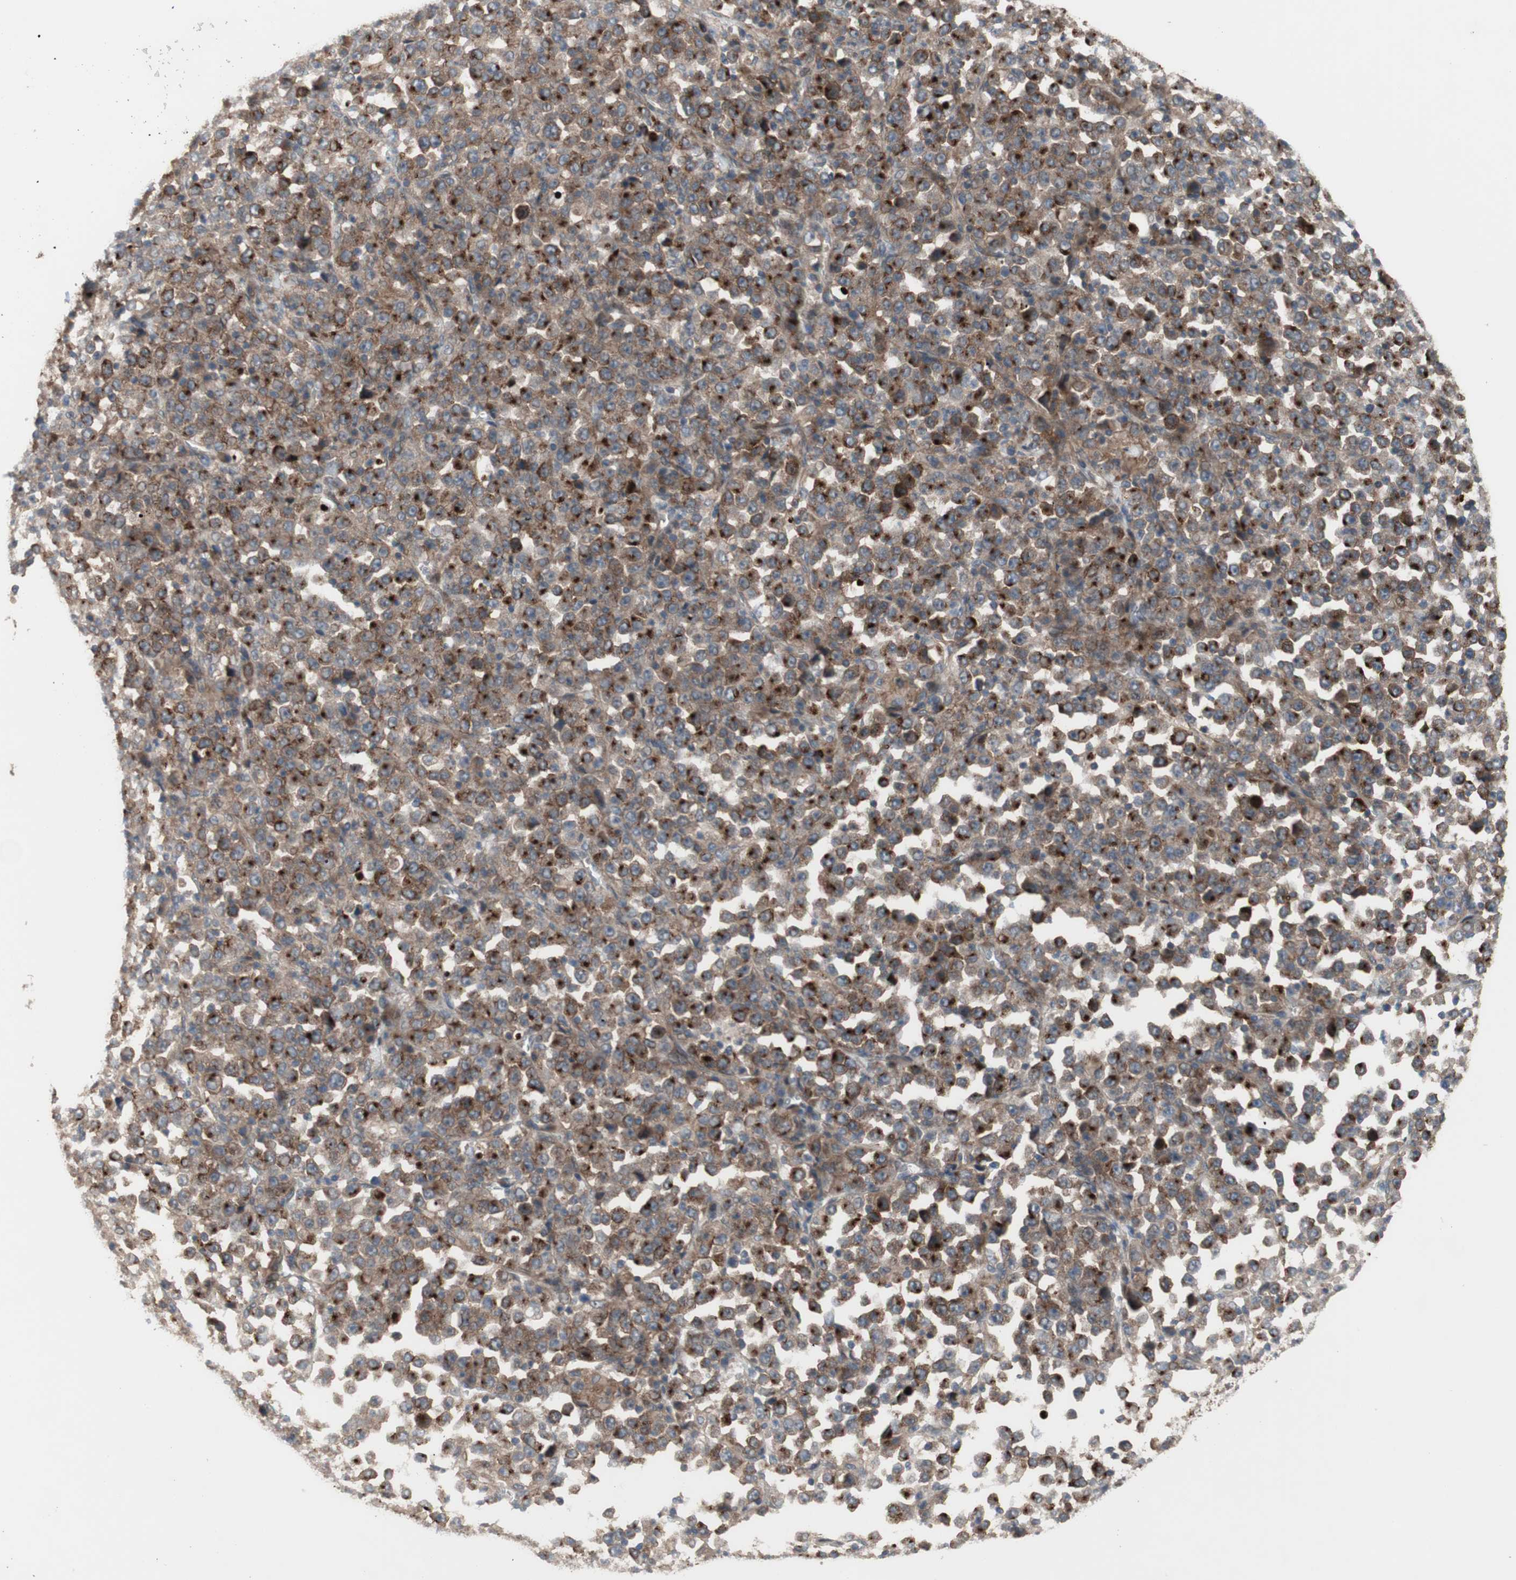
{"staining": {"intensity": "strong", "quantity": ">75%", "location": "cytoplasmic/membranous"}, "tissue": "stomach cancer", "cell_type": "Tumor cells", "image_type": "cancer", "snomed": [{"axis": "morphology", "description": "Normal tissue, NOS"}, {"axis": "morphology", "description": "Adenocarcinoma, NOS"}, {"axis": "topography", "description": "Stomach, upper"}, {"axis": "topography", "description": "Stomach"}], "caption": "Adenocarcinoma (stomach) stained for a protein (brown) reveals strong cytoplasmic/membranous positive positivity in about >75% of tumor cells.", "gene": "OAZ1", "patient": {"sex": "male", "age": 59}}